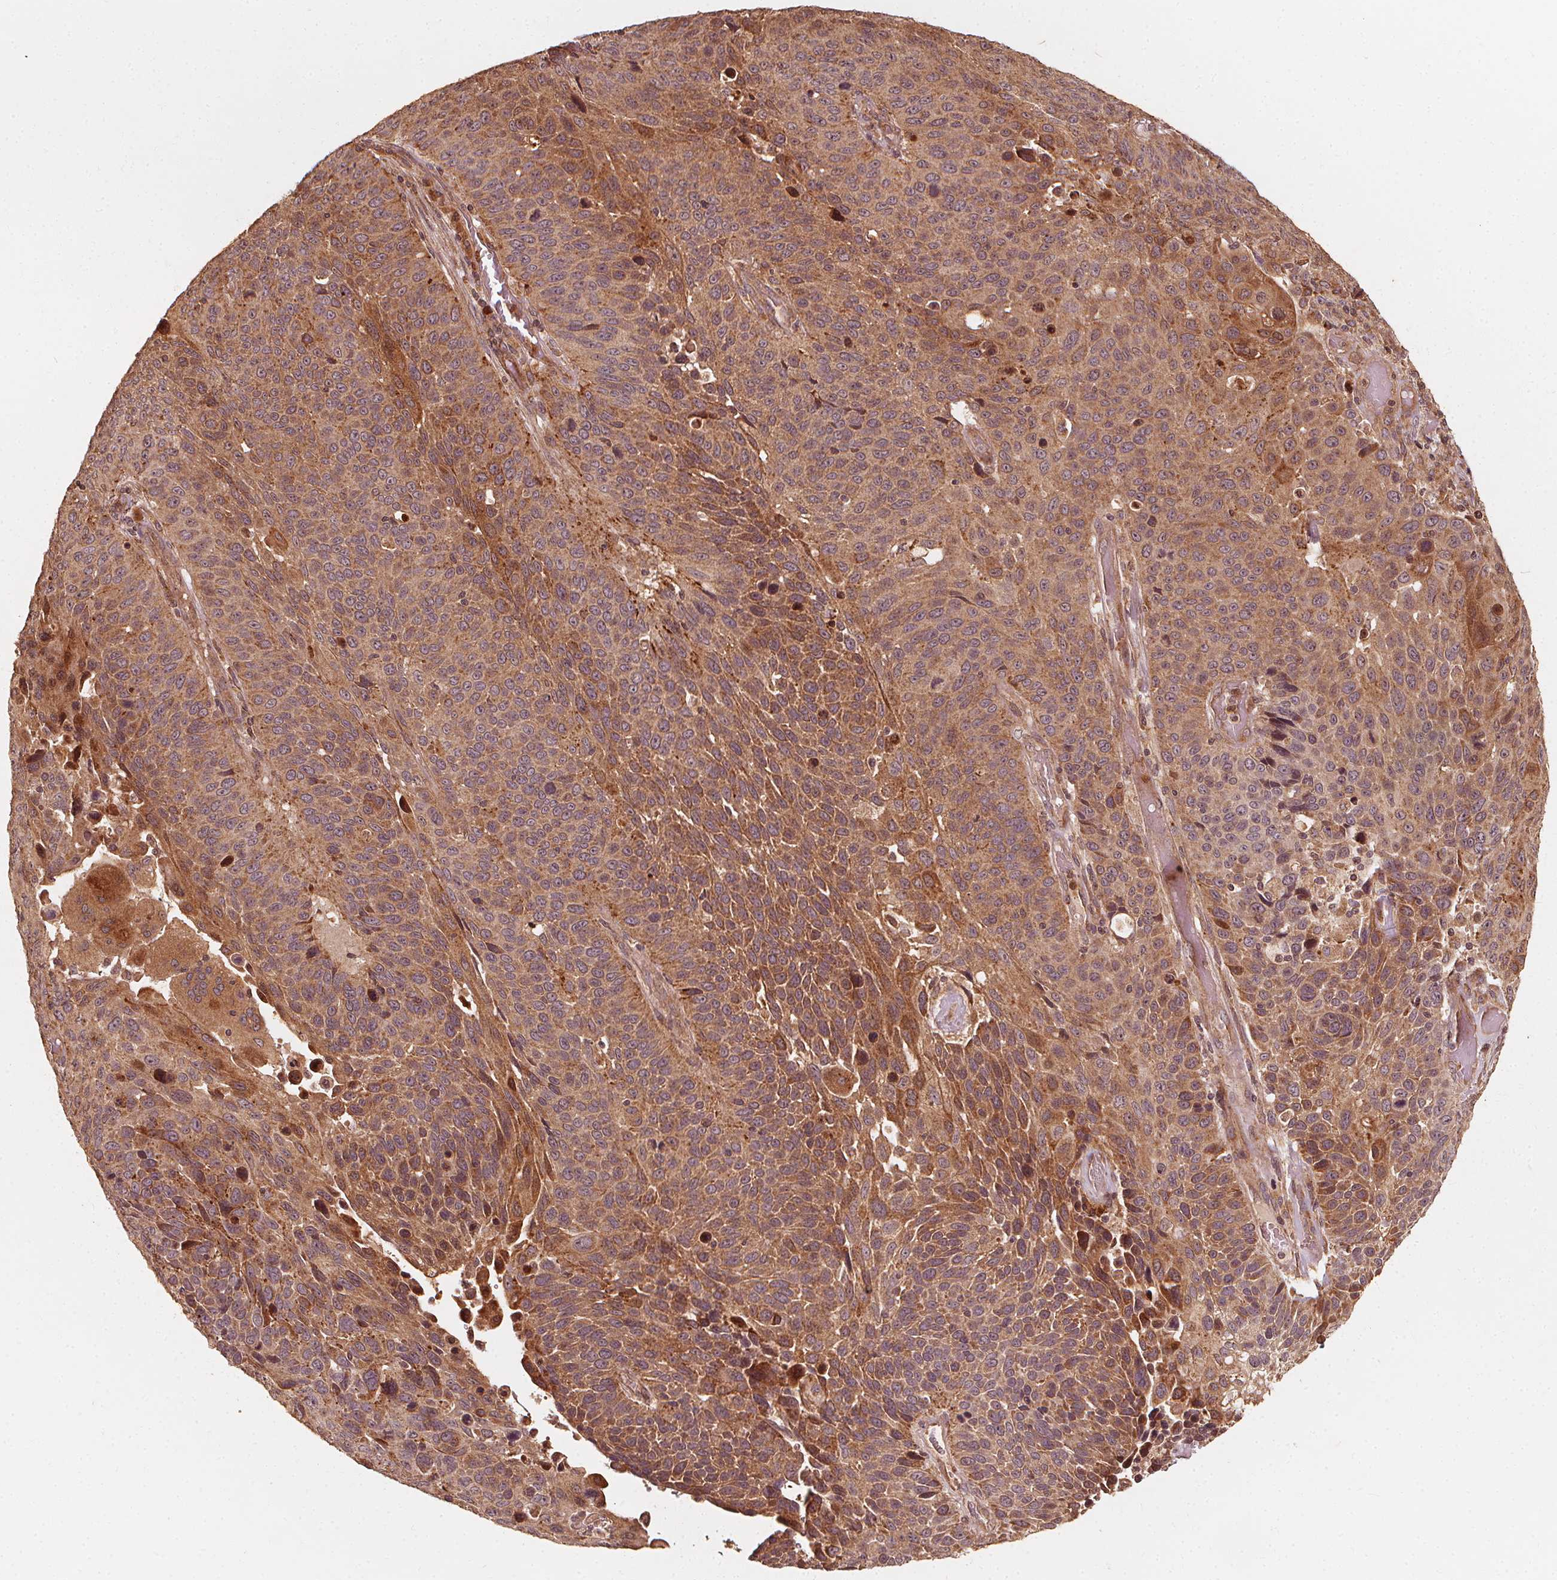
{"staining": {"intensity": "moderate", "quantity": ">75%", "location": "cytoplasmic/membranous"}, "tissue": "lung cancer", "cell_type": "Tumor cells", "image_type": "cancer", "snomed": [{"axis": "morphology", "description": "Squamous cell carcinoma, NOS"}, {"axis": "topography", "description": "Lung"}], "caption": "This photomicrograph reveals immunohistochemistry (IHC) staining of human lung cancer, with medium moderate cytoplasmic/membranous positivity in approximately >75% of tumor cells.", "gene": "NPC1", "patient": {"sex": "male", "age": 68}}